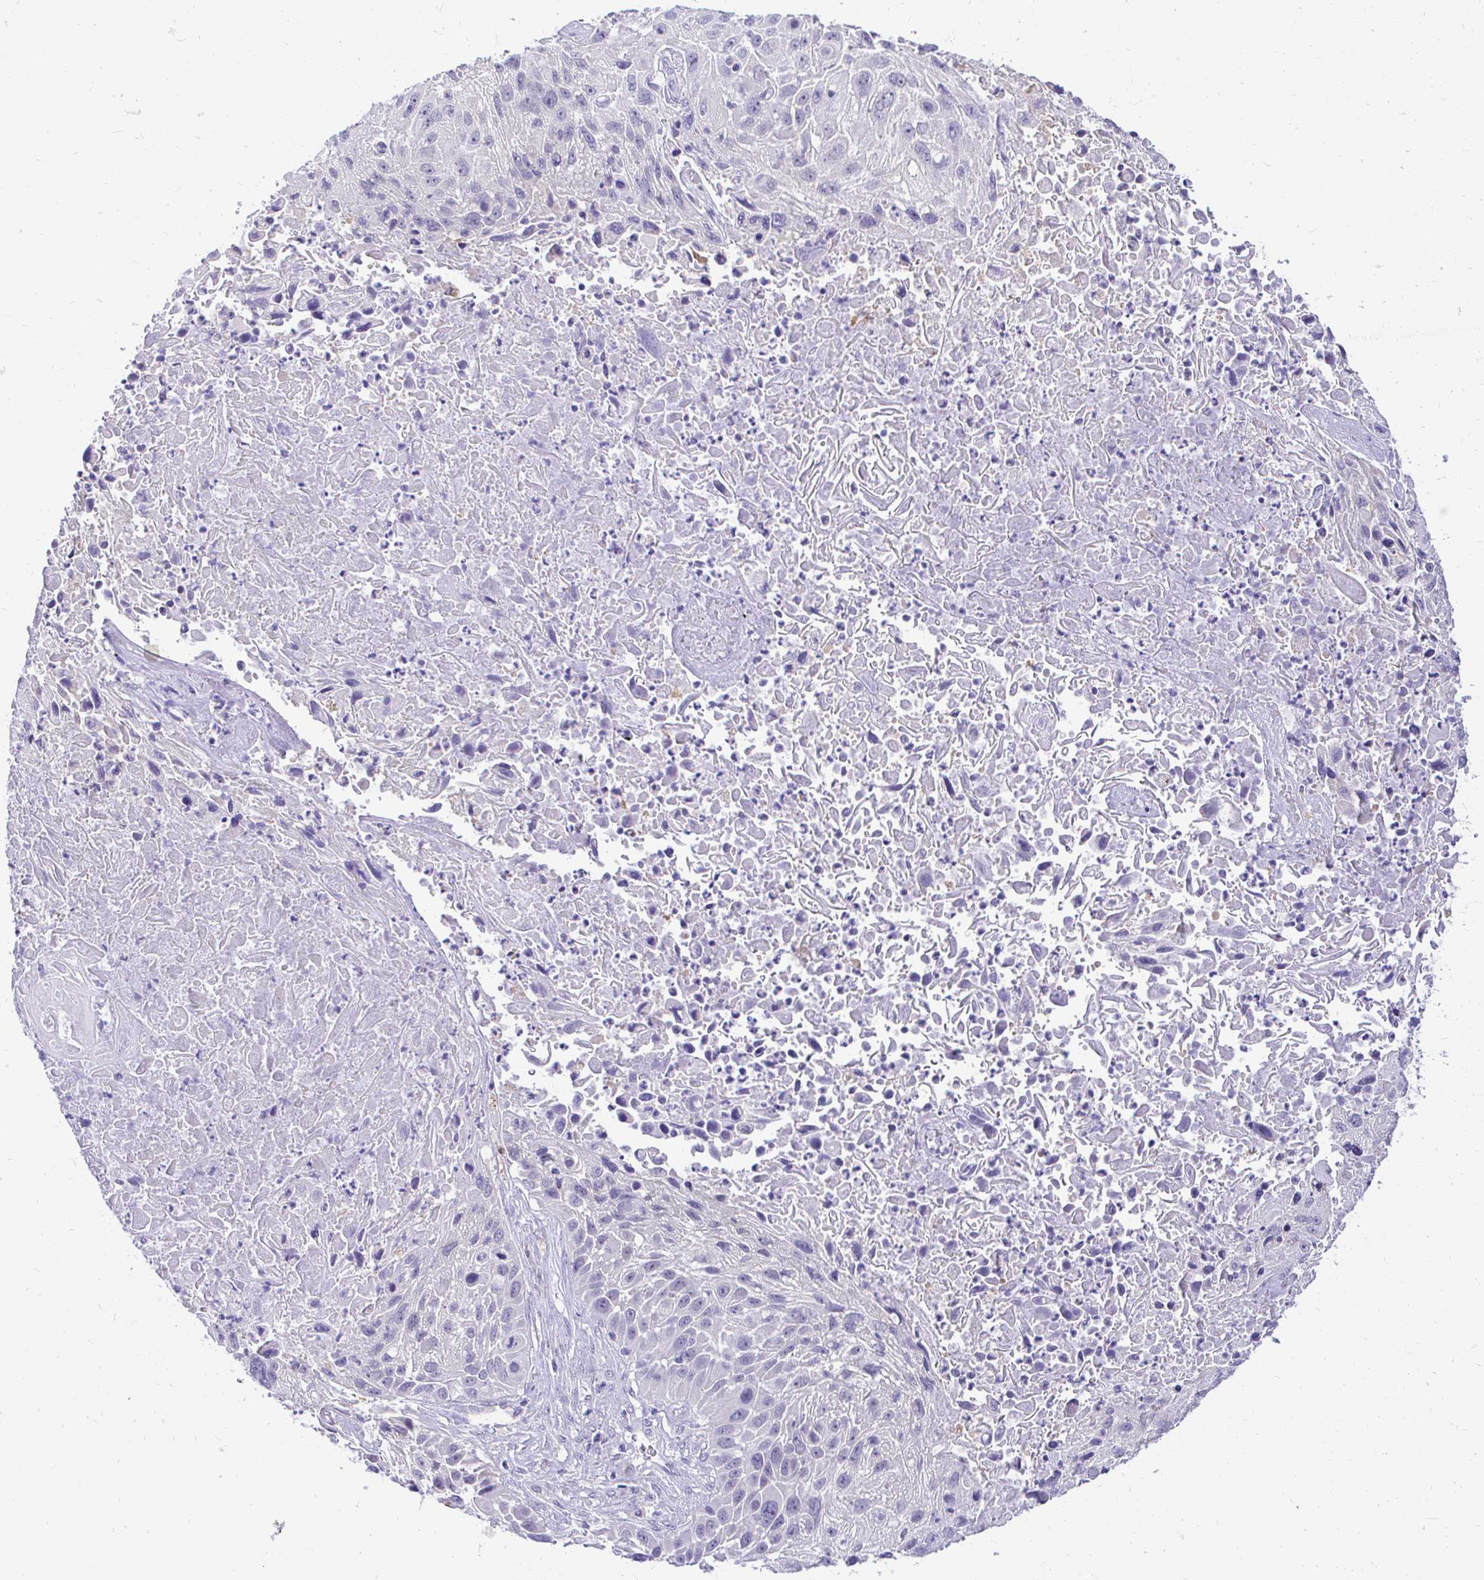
{"staining": {"intensity": "negative", "quantity": "none", "location": "none"}, "tissue": "lung cancer", "cell_type": "Tumor cells", "image_type": "cancer", "snomed": [{"axis": "morphology", "description": "Normal morphology"}, {"axis": "morphology", "description": "Squamous cell carcinoma, NOS"}, {"axis": "topography", "description": "Lymph node"}, {"axis": "topography", "description": "Lung"}], "caption": "There is no significant staining in tumor cells of lung cancer. (Stains: DAB (3,3'-diaminobenzidine) immunohistochemistry with hematoxylin counter stain, Microscopy: brightfield microscopy at high magnification).", "gene": "FATE1", "patient": {"sex": "male", "age": 67}}